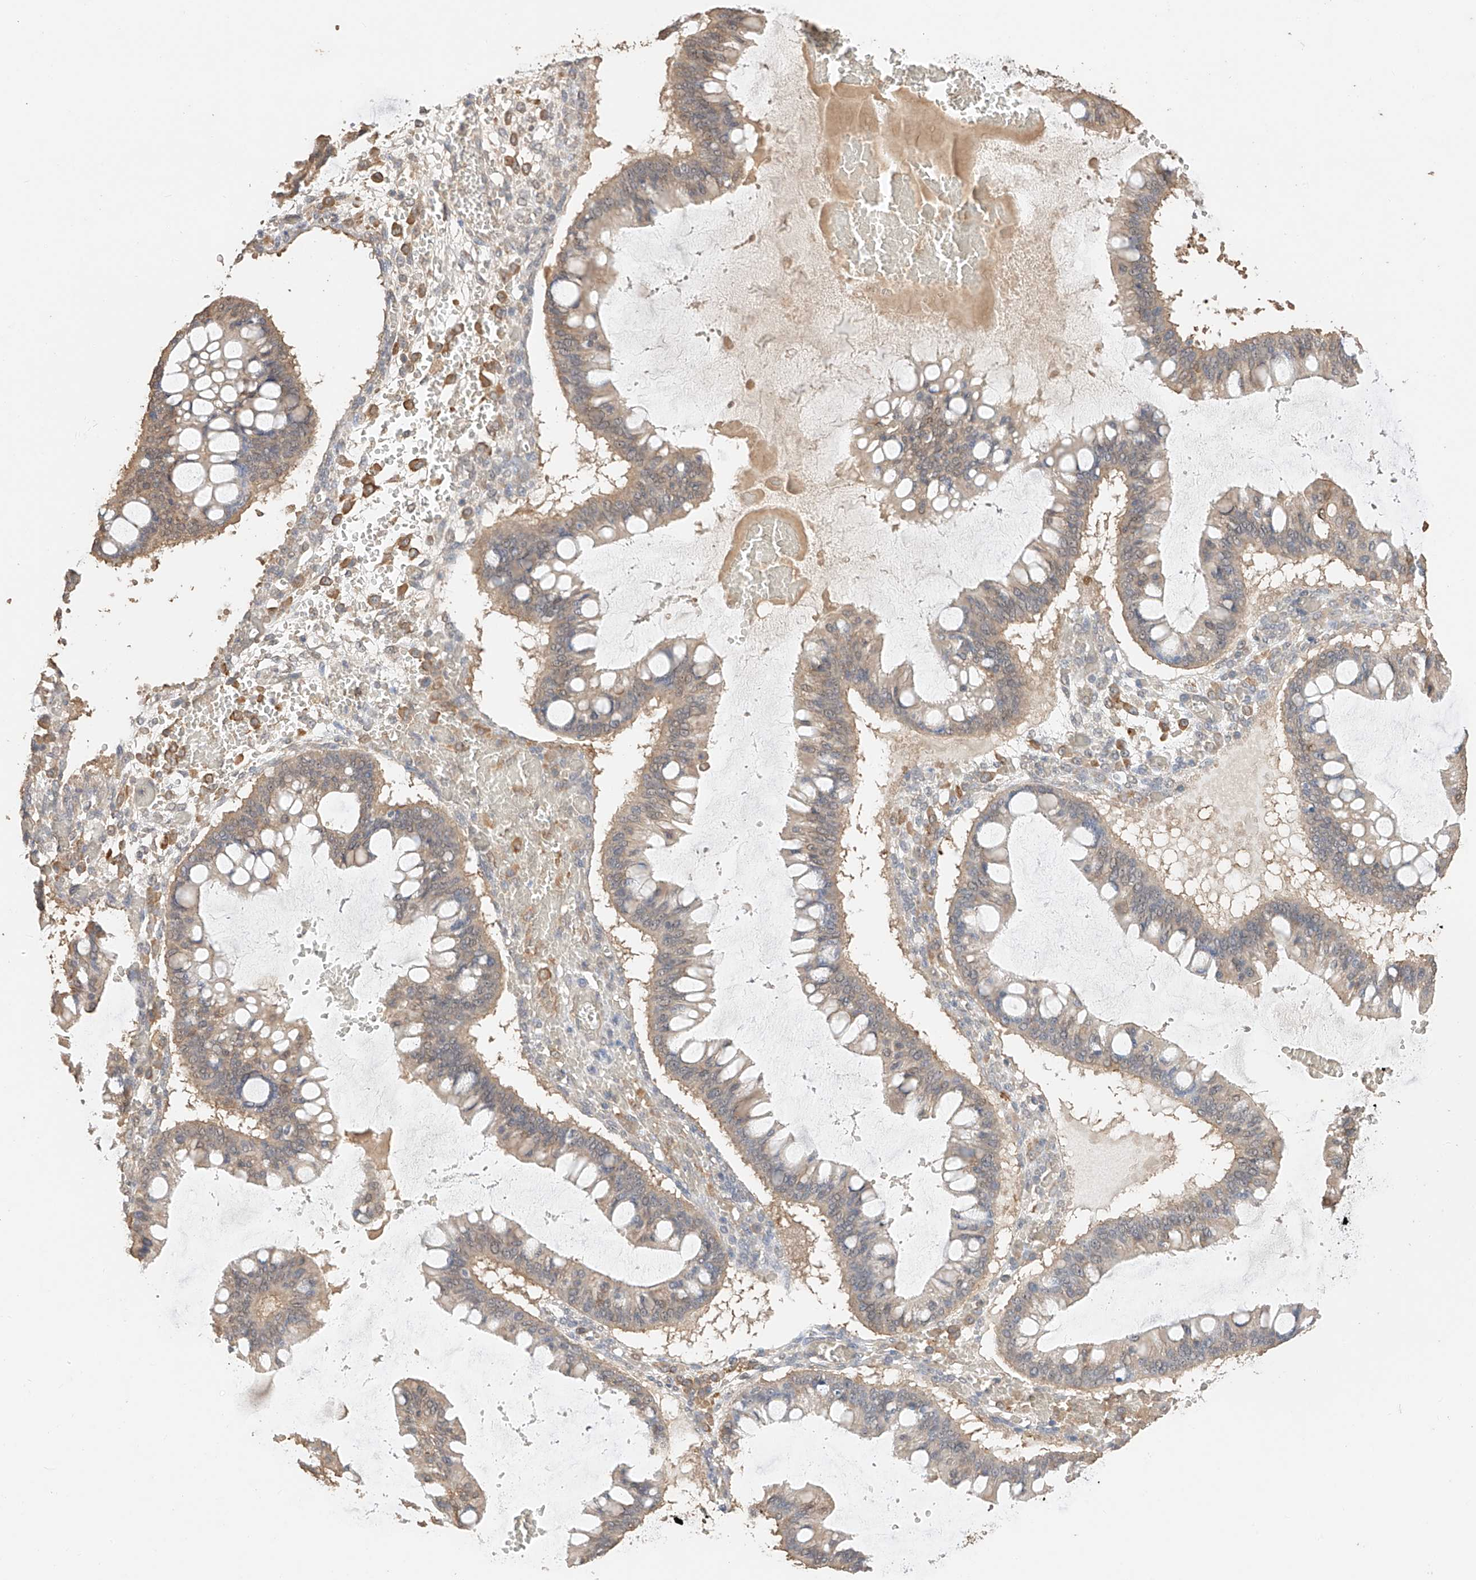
{"staining": {"intensity": "moderate", "quantity": ">75%", "location": "cytoplasmic/membranous"}, "tissue": "ovarian cancer", "cell_type": "Tumor cells", "image_type": "cancer", "snomed": [{"axis": "morphology", "description": "Cystadenocarcinoma, mucinous, NOS"}, {"axis": "topography", "description": "Ovary"}], "caption": "A photomicrograph of ovarian cancer (mucinous cystadenocarcinoma) stained for a protein demonstrates moderate cytoplasmic/membranous brown staining in tumor cells.", "gene": "IL22RA2", "patient": {"sex": "female", "age": 73}}